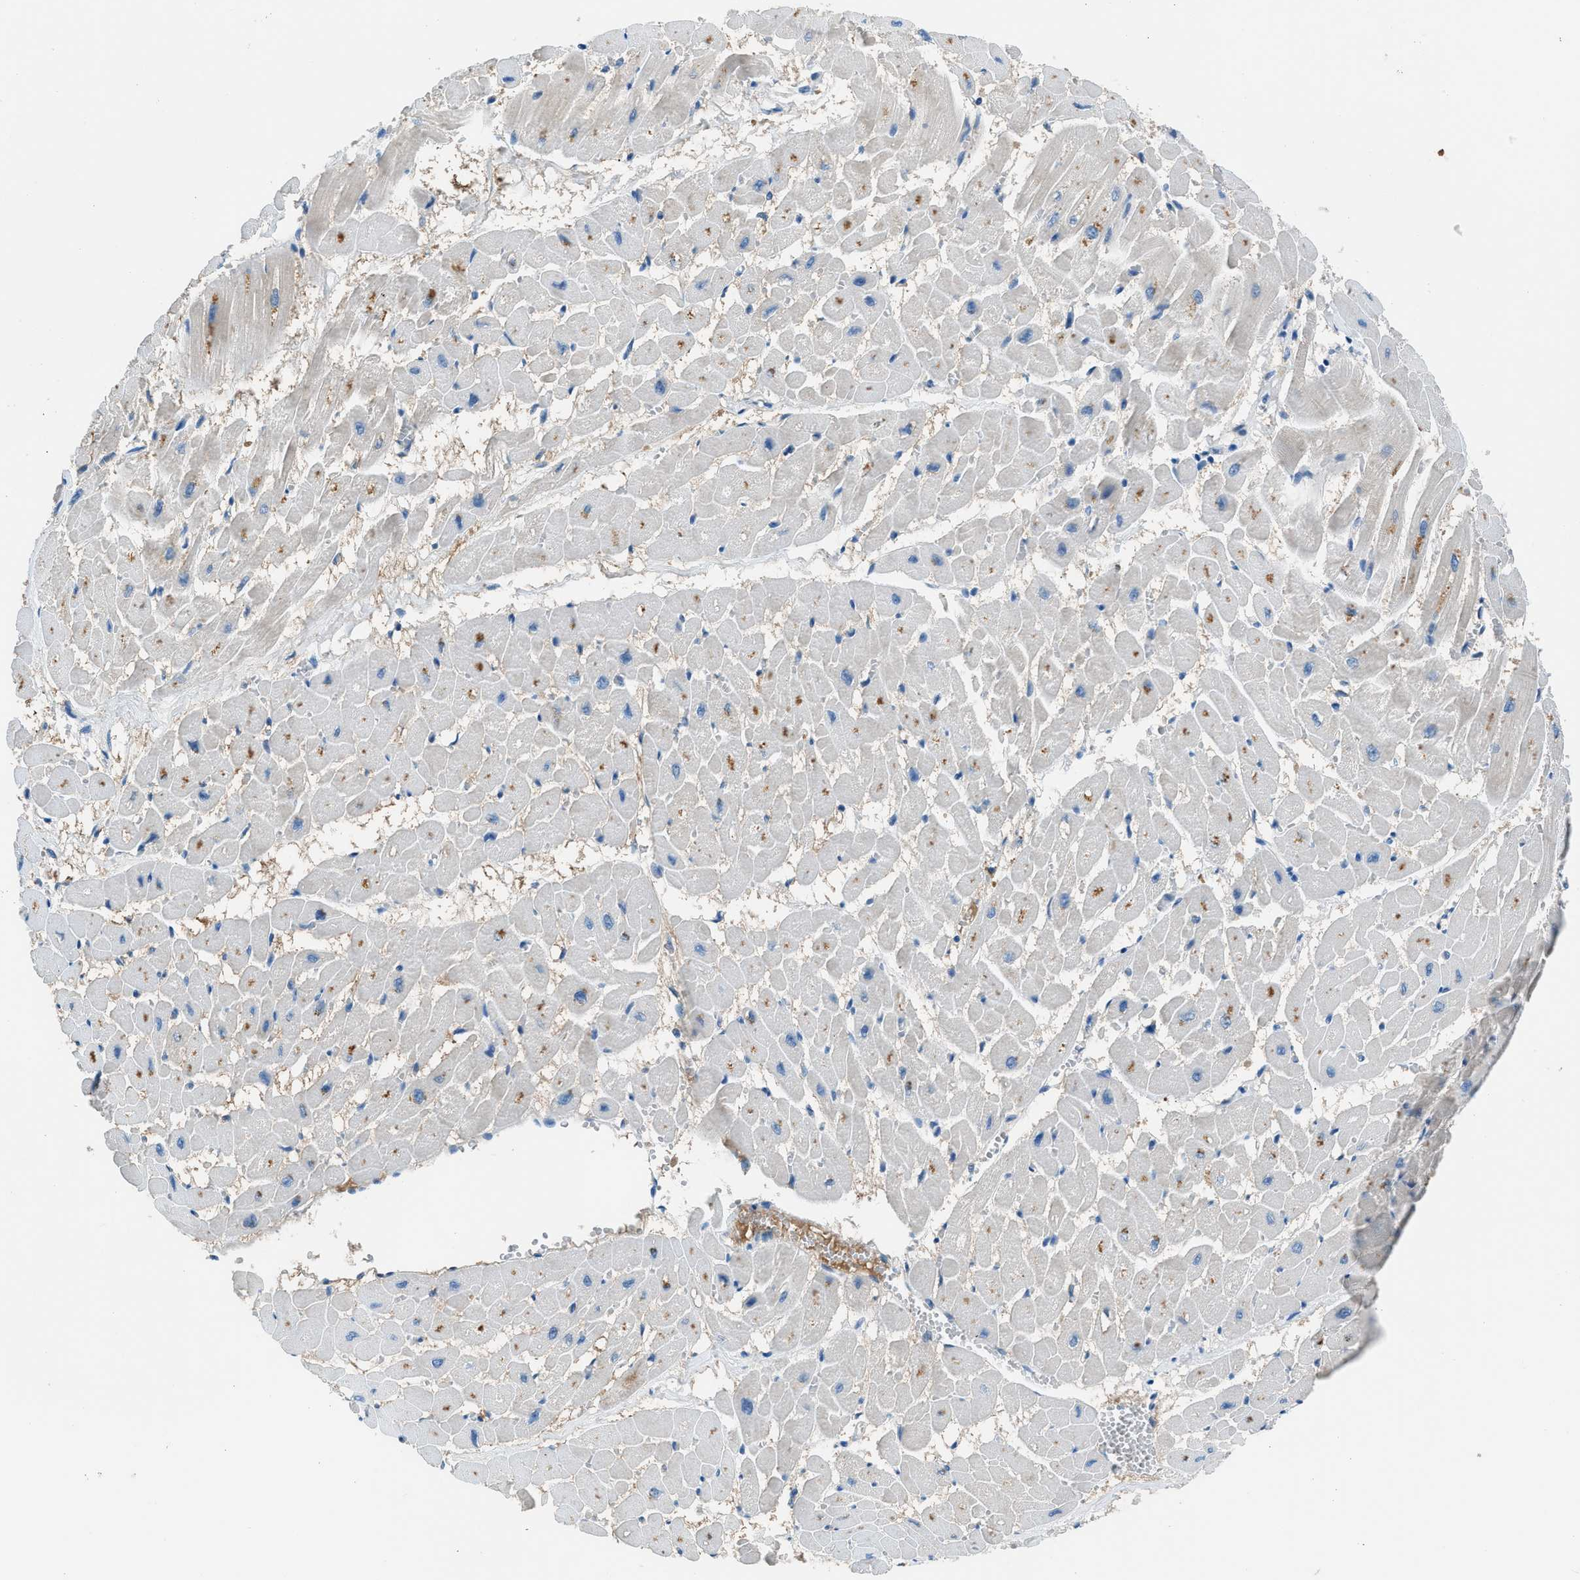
{"staining": {"intensity": "moderate", "quantity": "25%-75%", "location": "cytoplasmic/membranous"}, "tissue": "heart muscle", "cell_type": "Cardiomyocytes", "image_type": "normal", "snomed": [{"axis": "morphology", "description": "Normal tissue, NOS"}, {"axis": "topography", "description": "Heart"}], "caption": "About 25%-75% of cardiomyocytes in benign human heart muscle exhibit moderate cytoplasmic/membranous protein staining as visualized by brown immunohistochemical staining.", "gene": "ACP1", "patient": {"sex": "male", "age": 45}}